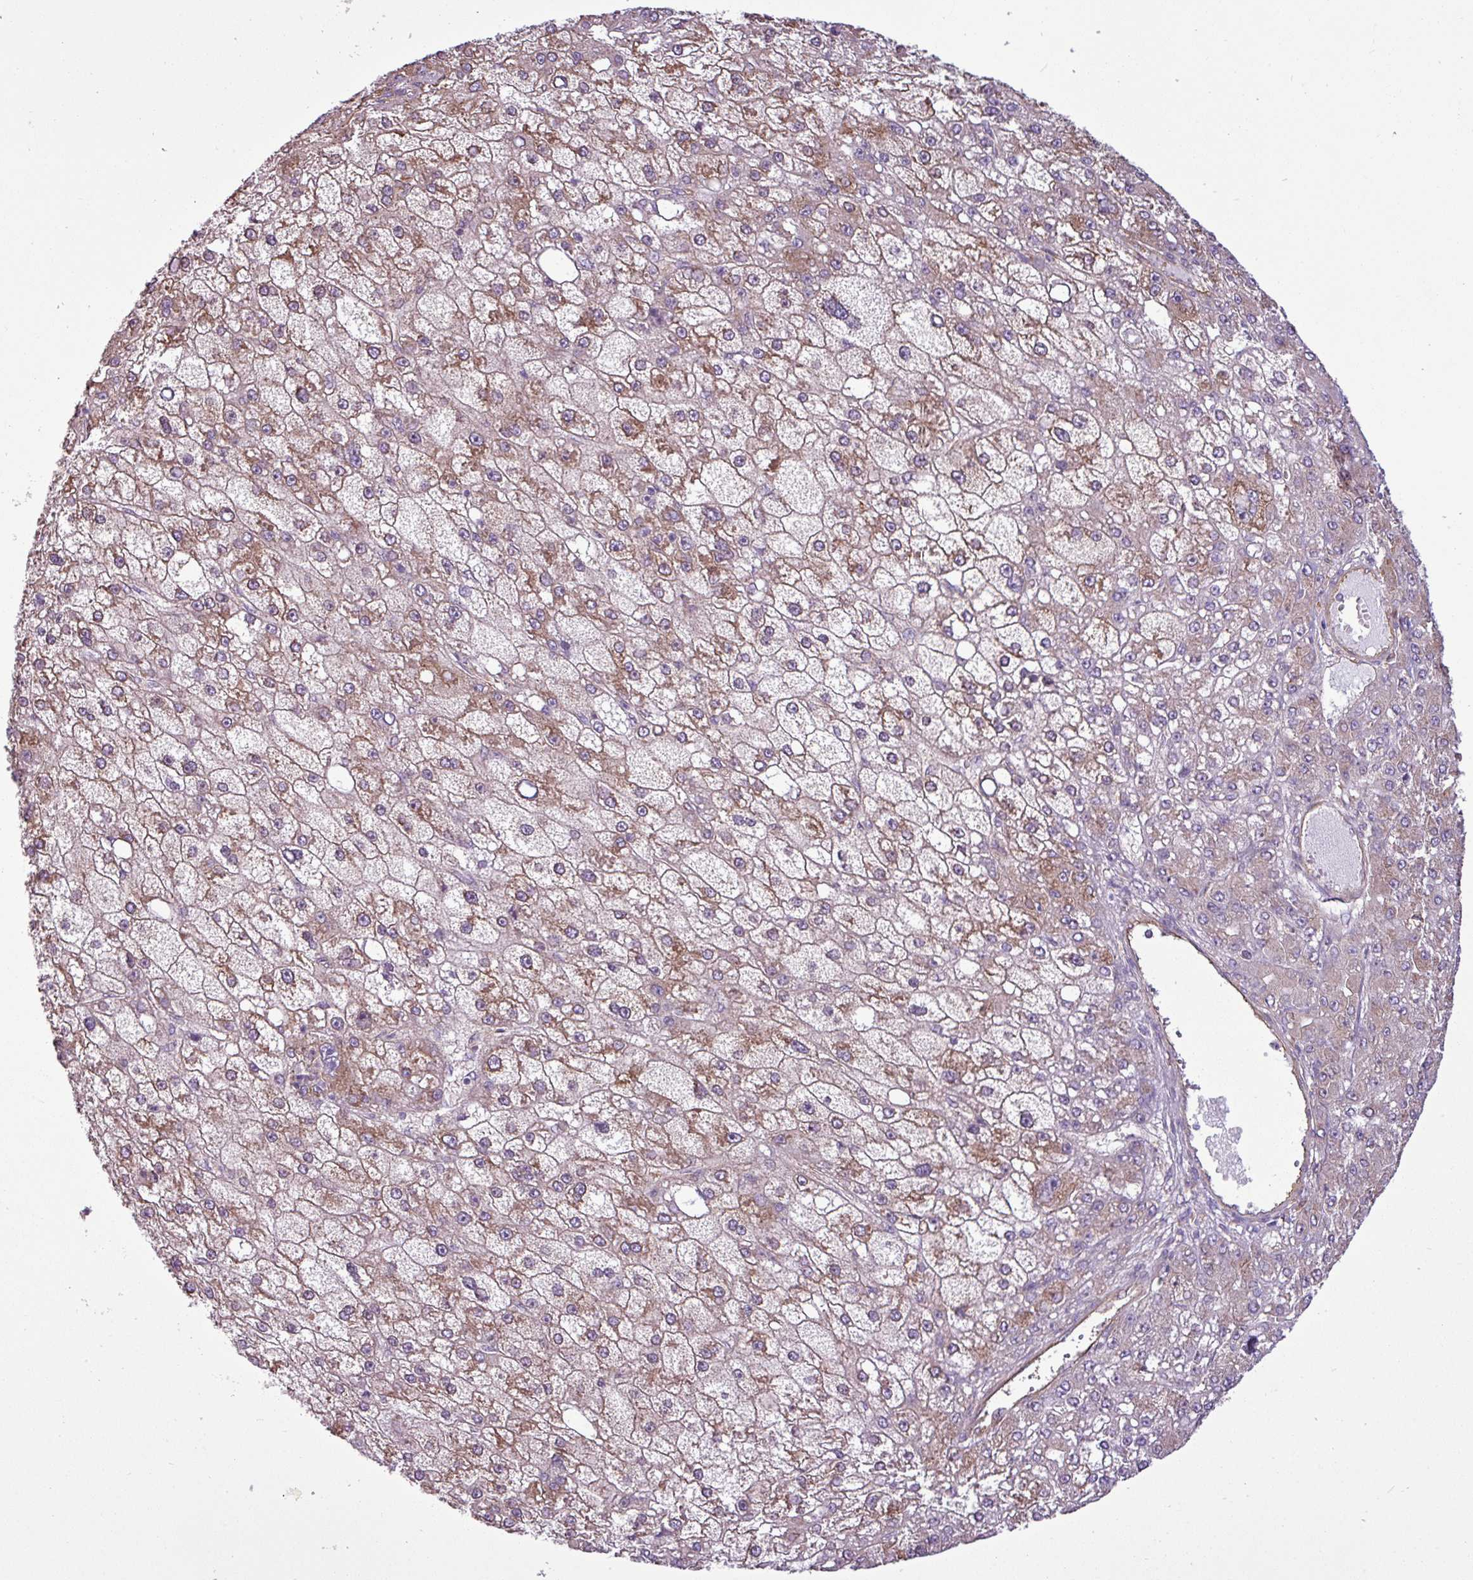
{"staining": {"intensity": "weak", "quantity": ">75%", "location": "cytoplasmic/membranous"}, "tissue": "liver cancer", "cell_type": "Tumor cells", "image_type": "cancer", "snomed": [{"axis": "morphology", "description": "Carcinoma, Hepatocellular, NOS"}, {"axis": "topography", "description": "Liver"}], "caption": "About >75% of tumor cells in liver cancer (hepatocellular carcinoma) show weak cytoplasmic/membranous protein staining as visualized by brown immunohistochemical staining.", "gene": "PACSIN2", "patient": {"sex": "male", "age": 67}}